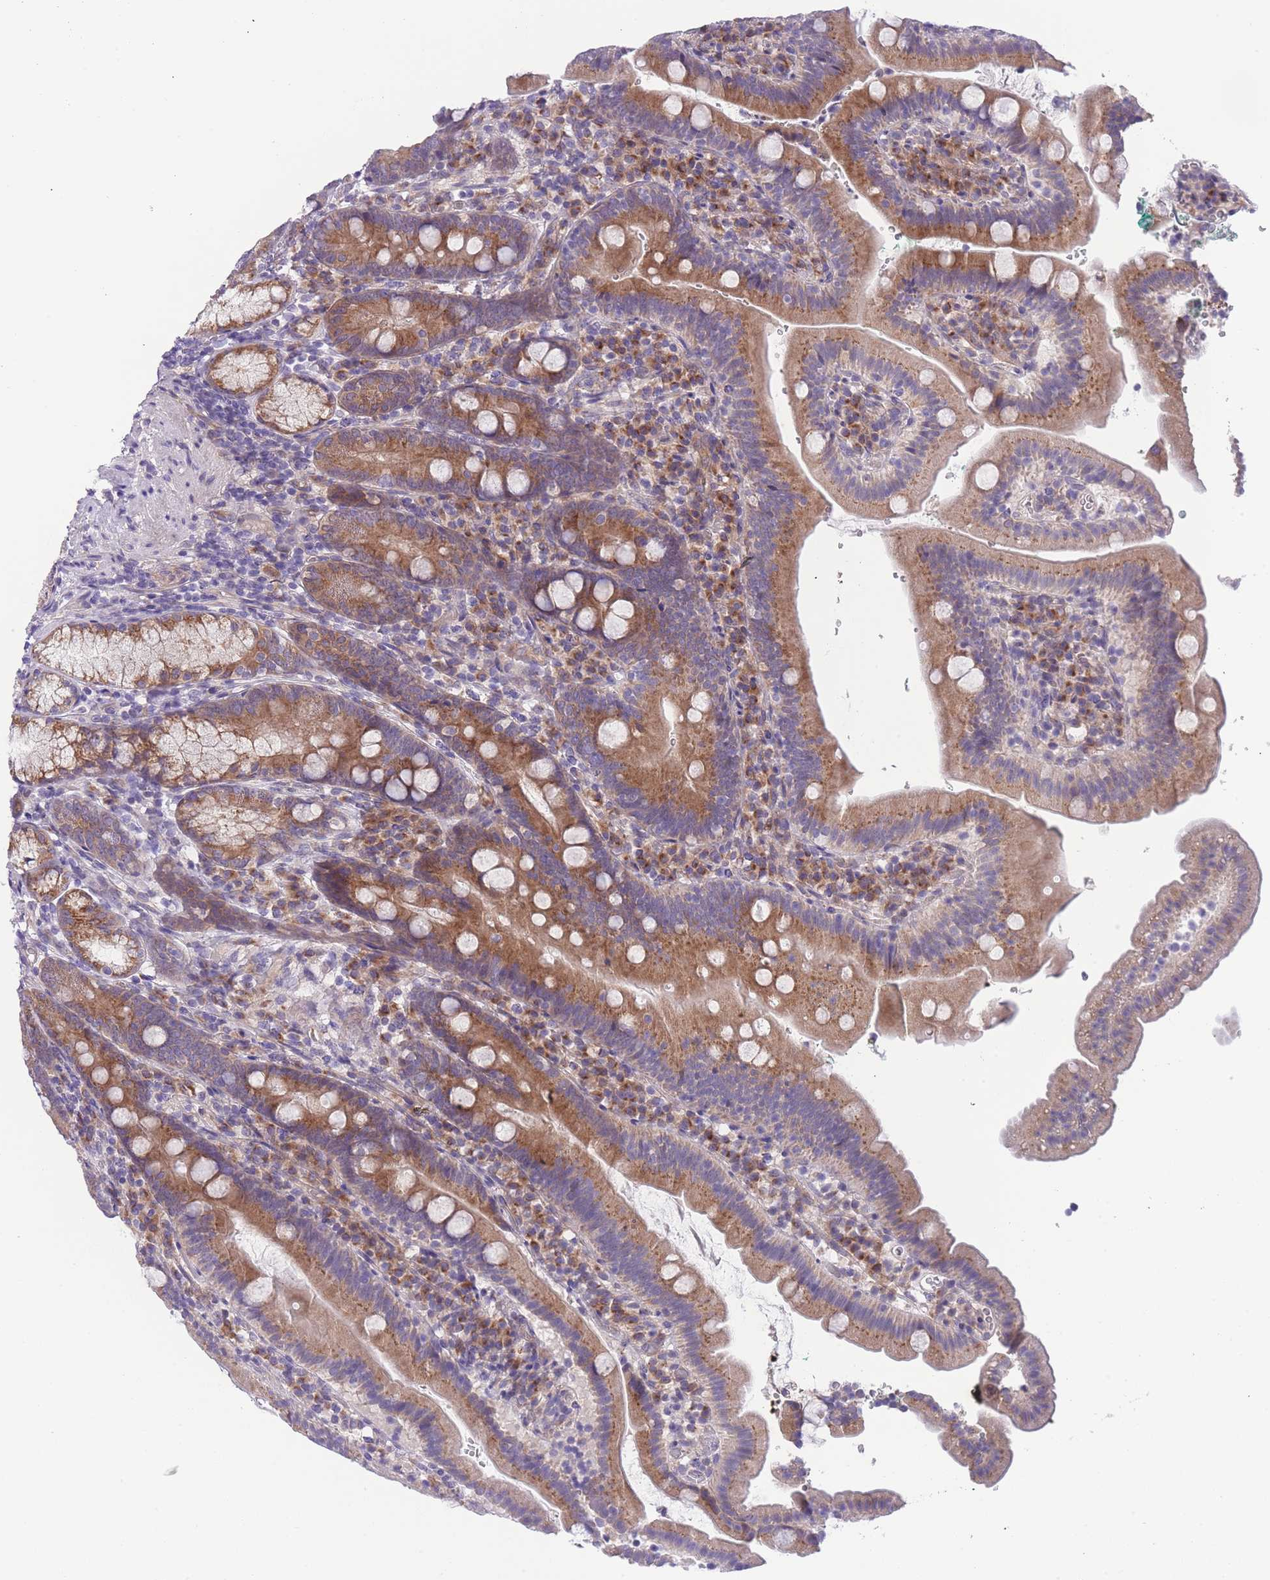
{"staining": {"intensity": "moderate", "quantity": ">75%", "location": "cytoplasmic/membranous"}, "tissue": "duodenum", "cell_type": "Glandular cells", "image_type": "normal", "snomed": [{"axis": "morphology", "description": "Normal tissue, NOS"}, {"axis": "topography", "description": "Duodenum"}], "caption": "The histopathology image exhibits staining of benign duodenum, revealing moderate cytoplasmic/membranous protein expression (brown color) within glandular cells. The staining is performed using DAB brown chromogen to label protein expression. The nuclei are counter-stained blue using hematoxylin.", "gene": "WWOX", "patient": {"sex": "female", "age": 67}}